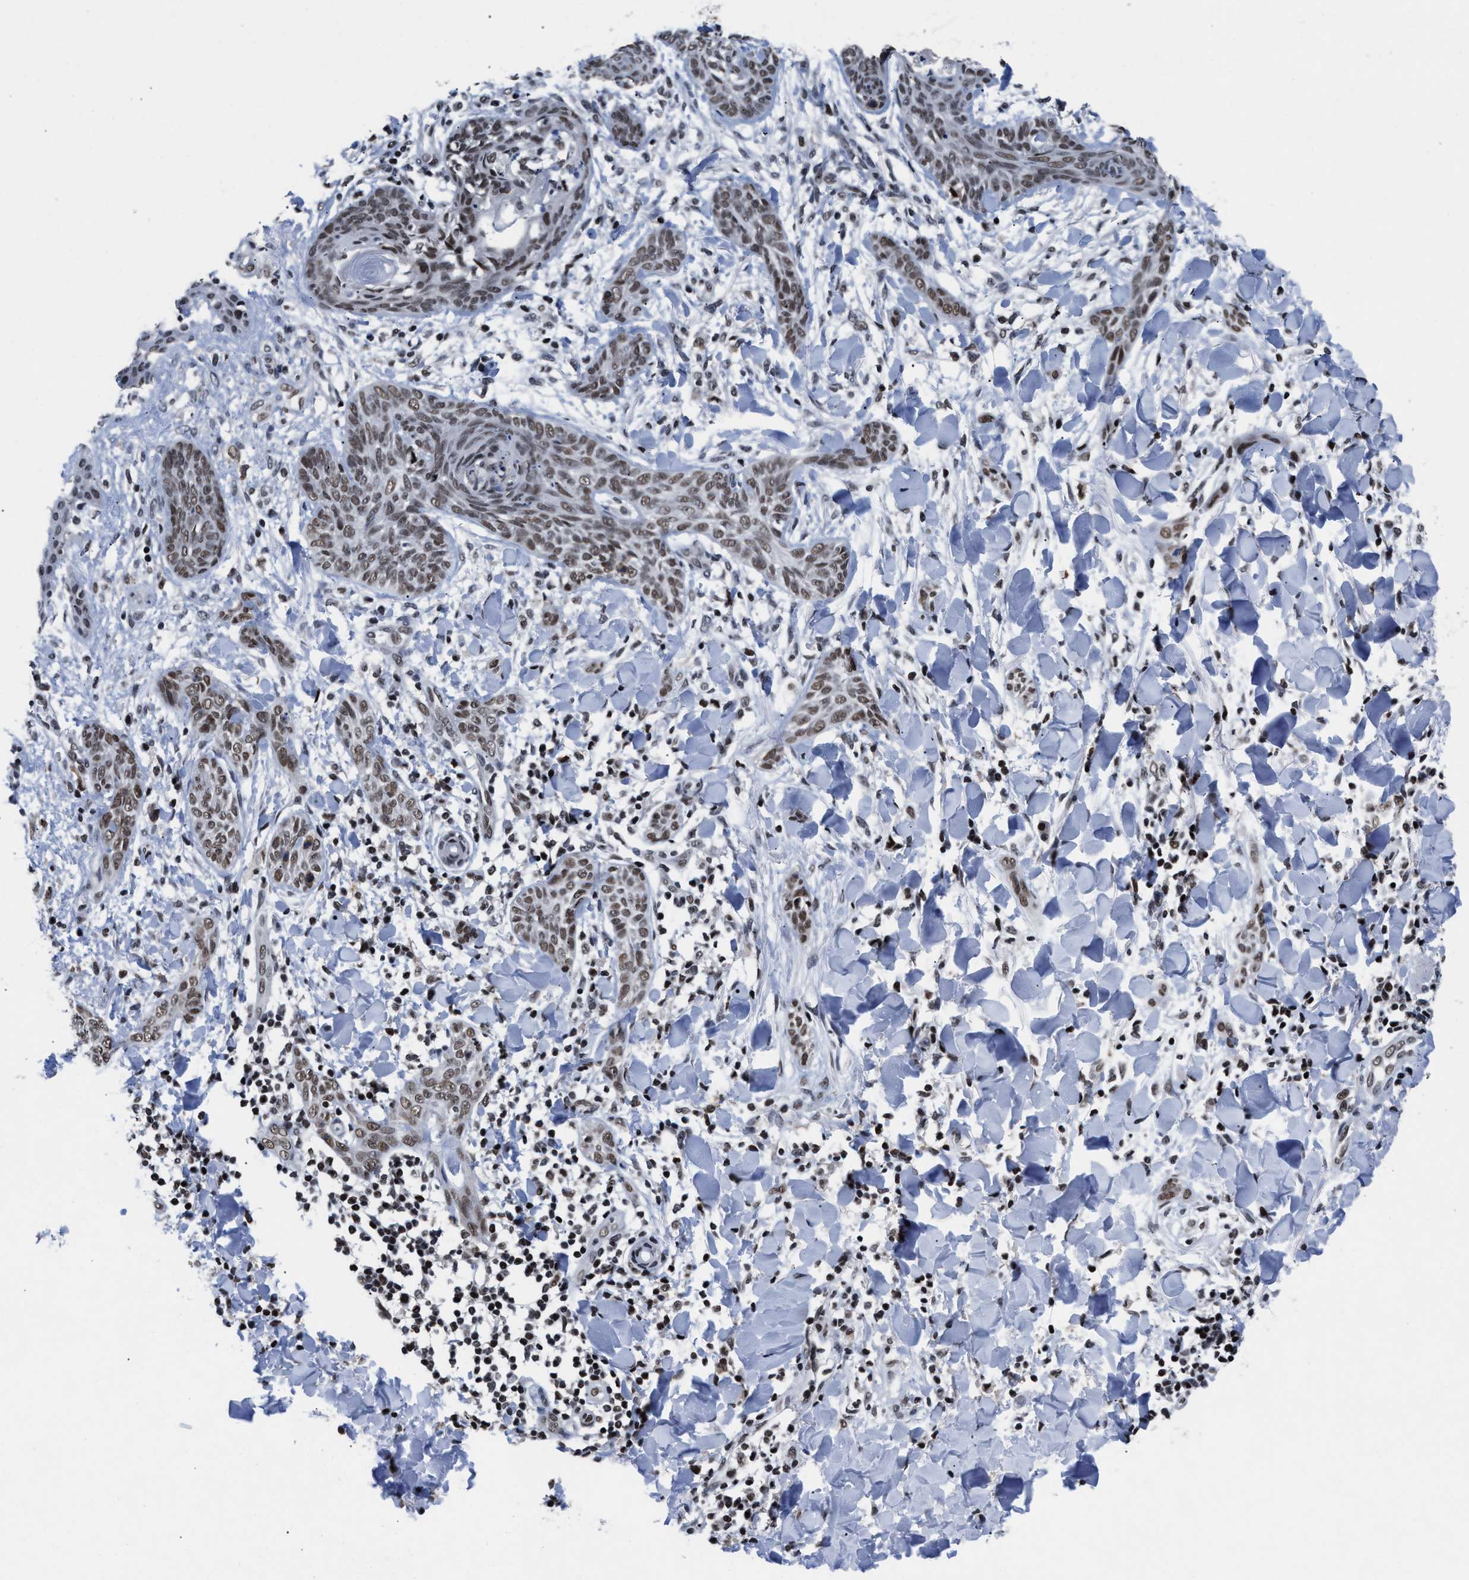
{"staining": {"intensity": "weak", "quantity": ">75%", "location": "nuclear"}, "tissue": "skin cancer", "cell_type": "Tumor cells", "image_type": "cancer", "snomed": [{"axis": "morphology", "description": "Basal cell carcinoma"}, {"axis": "topography", "description": "Skin"}], "caption": "Immunohistochemistry of skin cancer exhibits low levels of weak nuclear positivity in about >75% of tumor cells. (Brightfield microscopy of DAB IHC at high magnification).", "gene": "WDR81", "patient": {"sex": "female", "age": 59}}